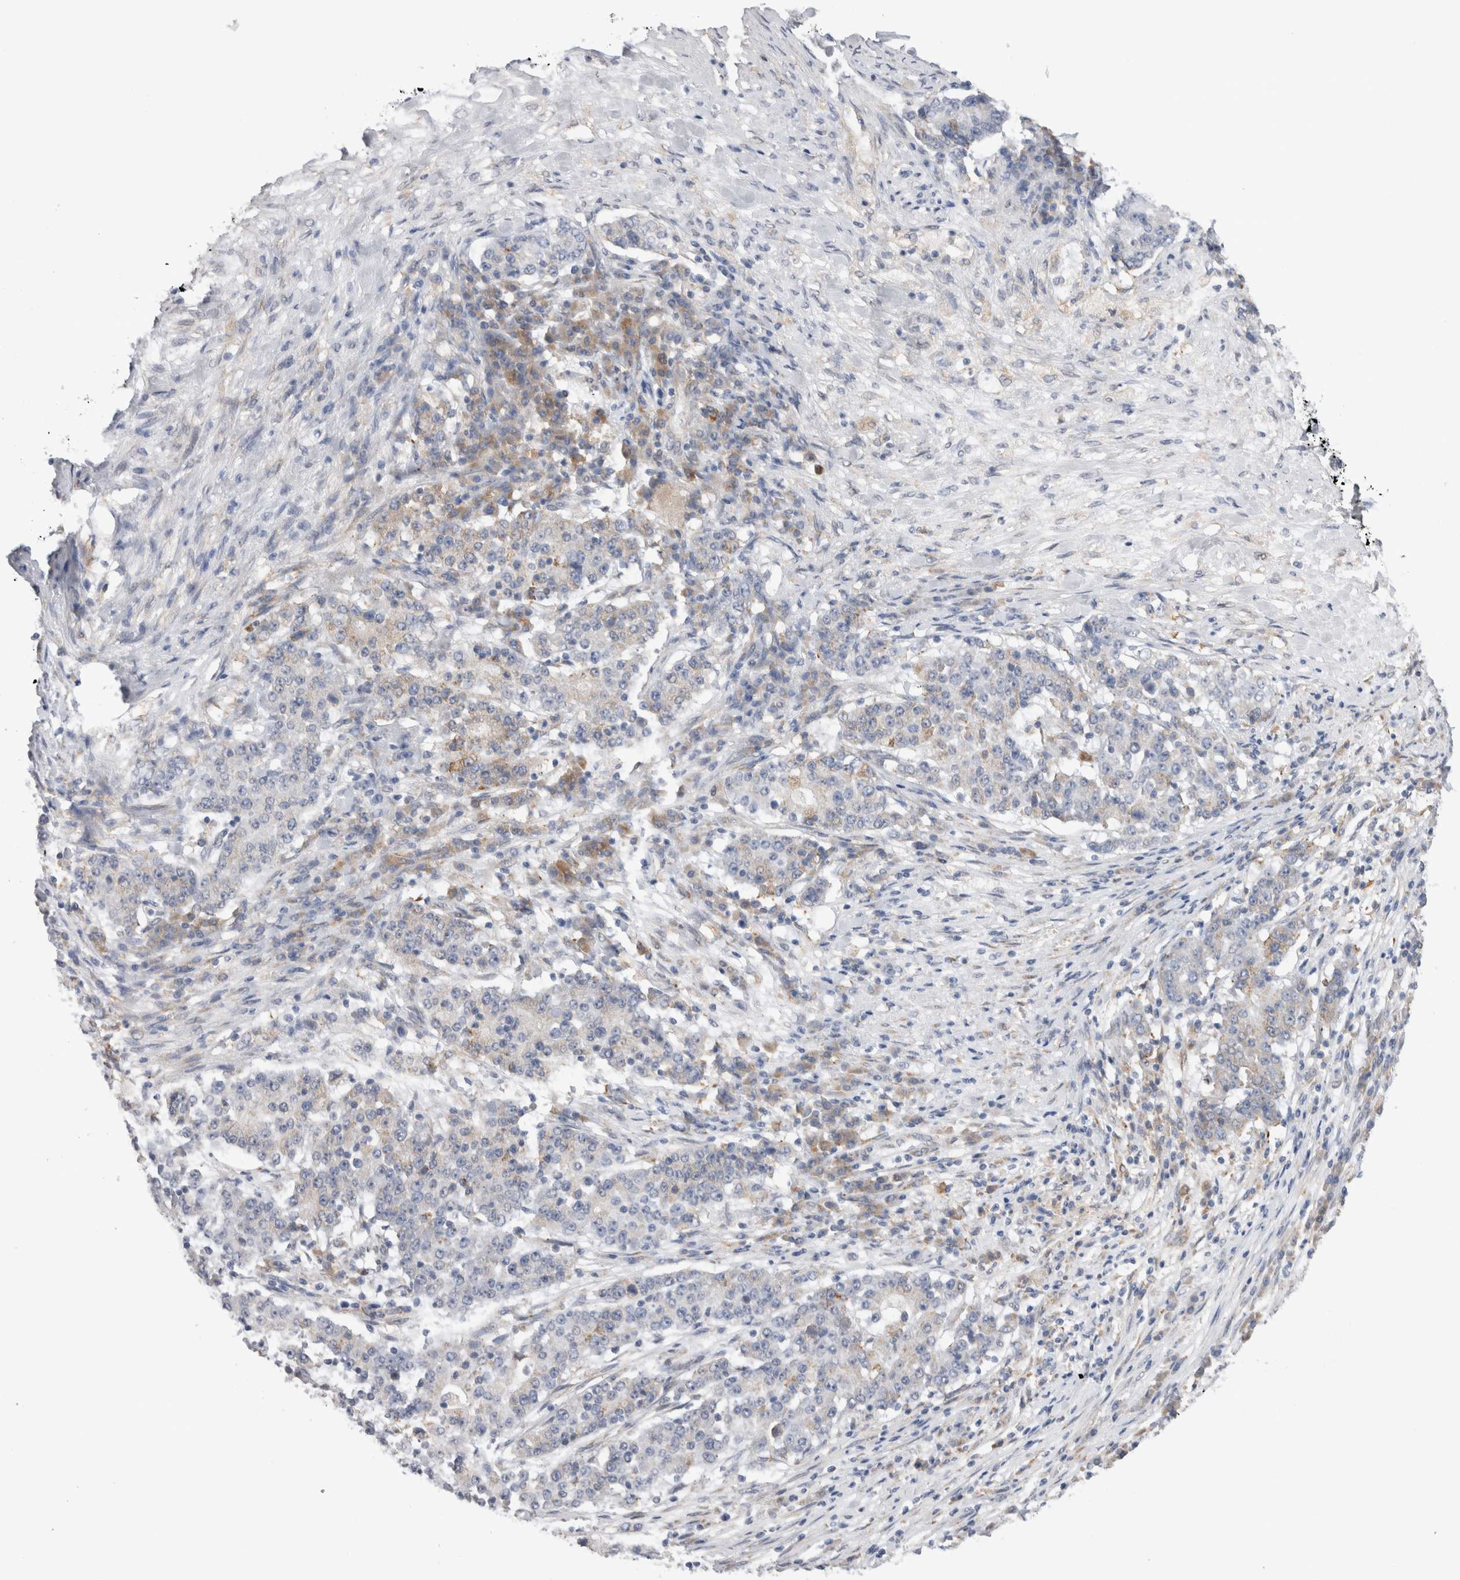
{"staining": {"intensity": "negative", "quantity": "none", "location": "none"}, "tissue": "stomach cancer", "cell_type": "Tumor cells", "image_type": "cancer", "snomed": [{"axis": "morphology", "description": "Adenocarcinoma, NOS"}, {"axis": "topography", "description": "Stomach"}], "caption": "Protein analysis of adenocarcinoma (stomach) displays no significant positivity in tumor cells. (DAB immunohistochemistry (IHC), high magnification).", "gene": "VCPIP1", "patient": {"sex": "male", "age": 59}}